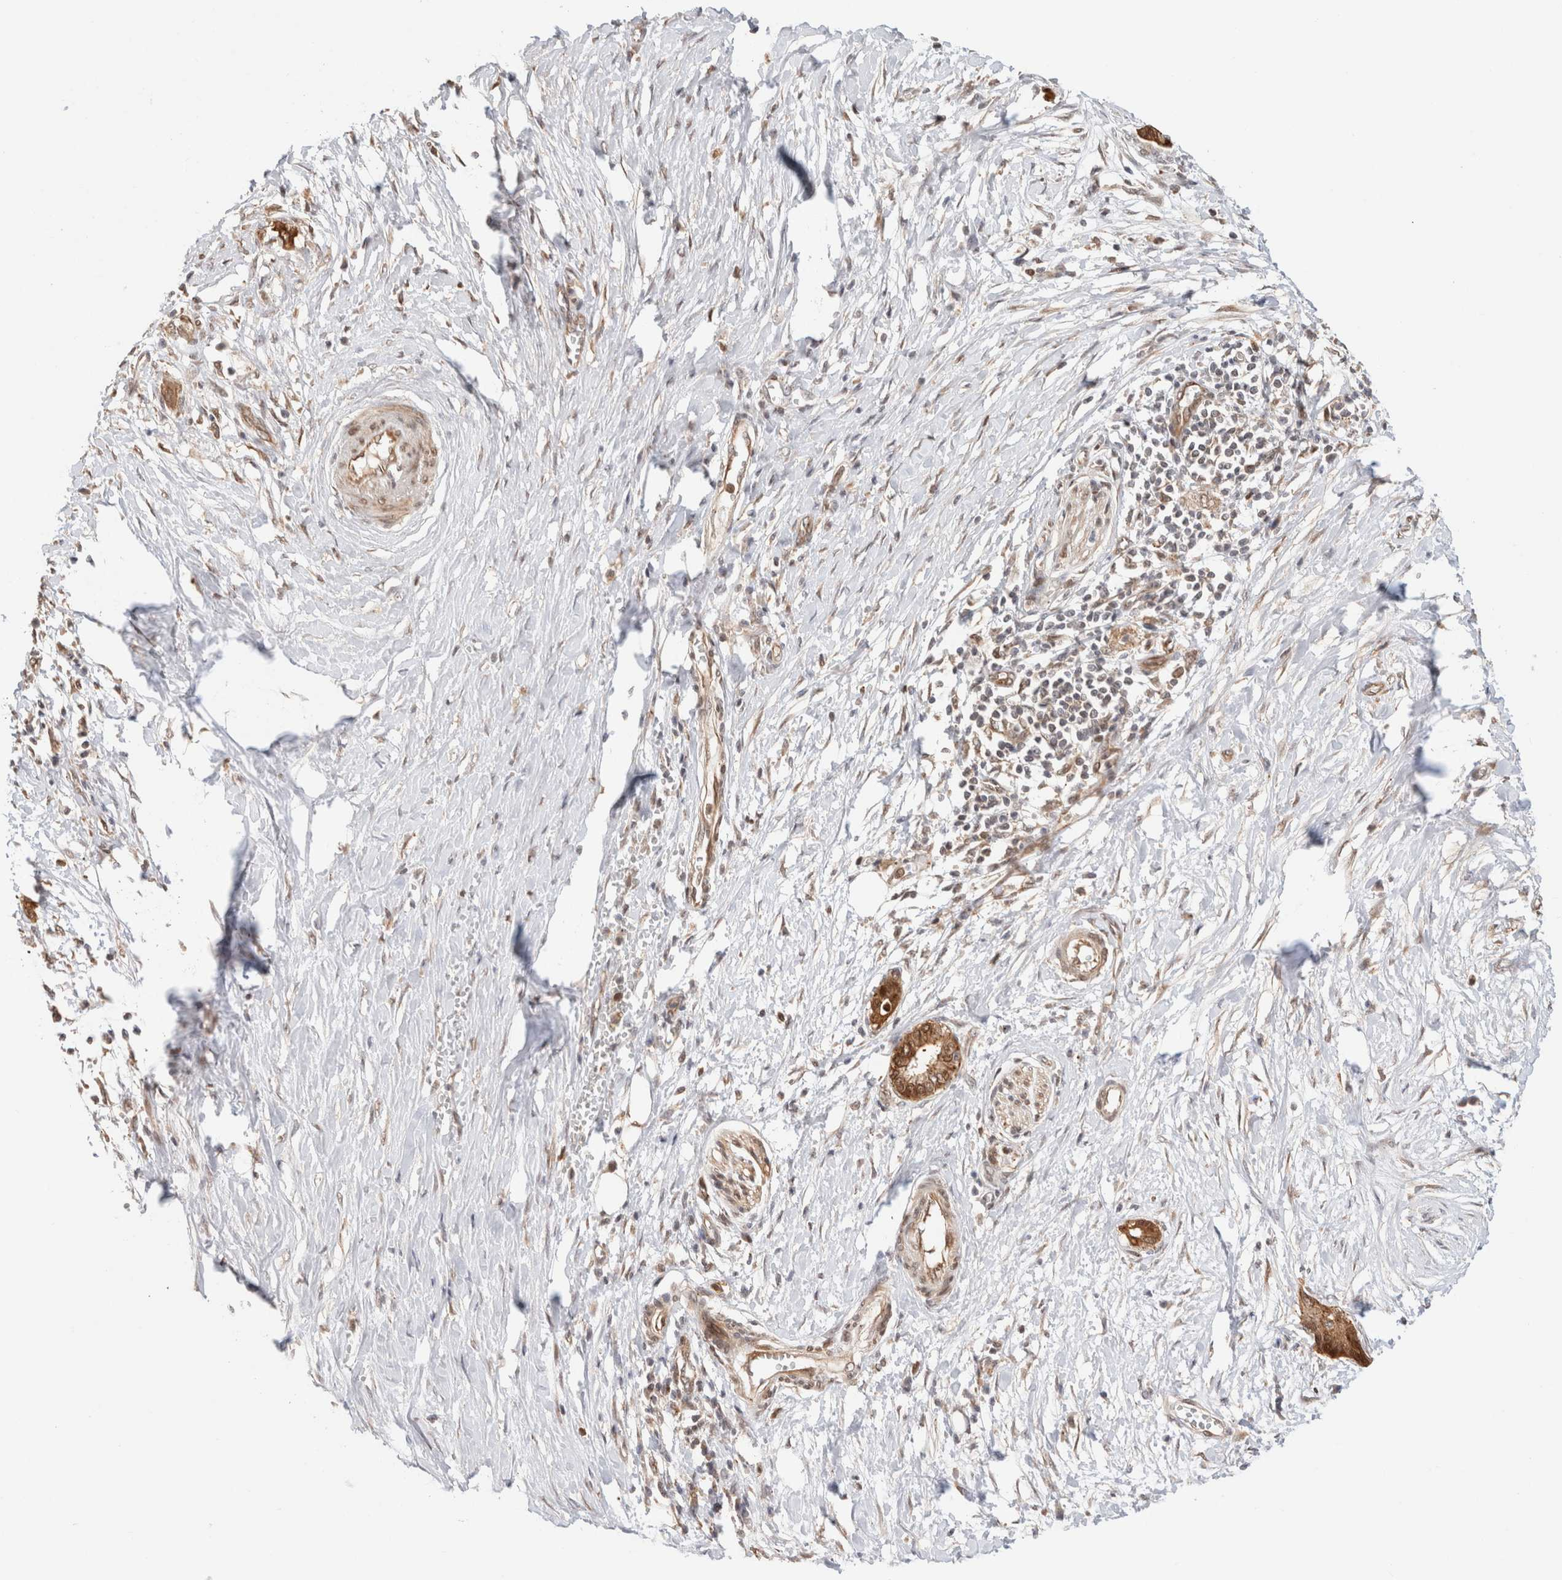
{"staining": {"intensity": "moderate", "quantity": ">75%", "location": "cytoplasmic/membranous,nuclear"}, "tissue": "pancreatic cancer", "cell_type": "Tumor cells", "image_type": "cancer", "snomed": [{"axis": "morphology", "description": "Normal tissue, NOS"}, {"axis": "morphology", "description": "Adenocarcinoma, NOS"}, {"axis": "topography", "description": "Pancreas"}, {"axis": "topography", "description": "Peripheral nerve tissue"}], "caption": "Immunohistochemistry (IHC) micrograph of human adenocarcinoma (pancreatic) stained for a protein (brown), which exhibits medium levels of moderate cytoplasmic/membranous and nuclear staining in approximately >75% of tumor cells.", "gene": "OTUD6B", "patient": {"sex": "male", "age": 59}}